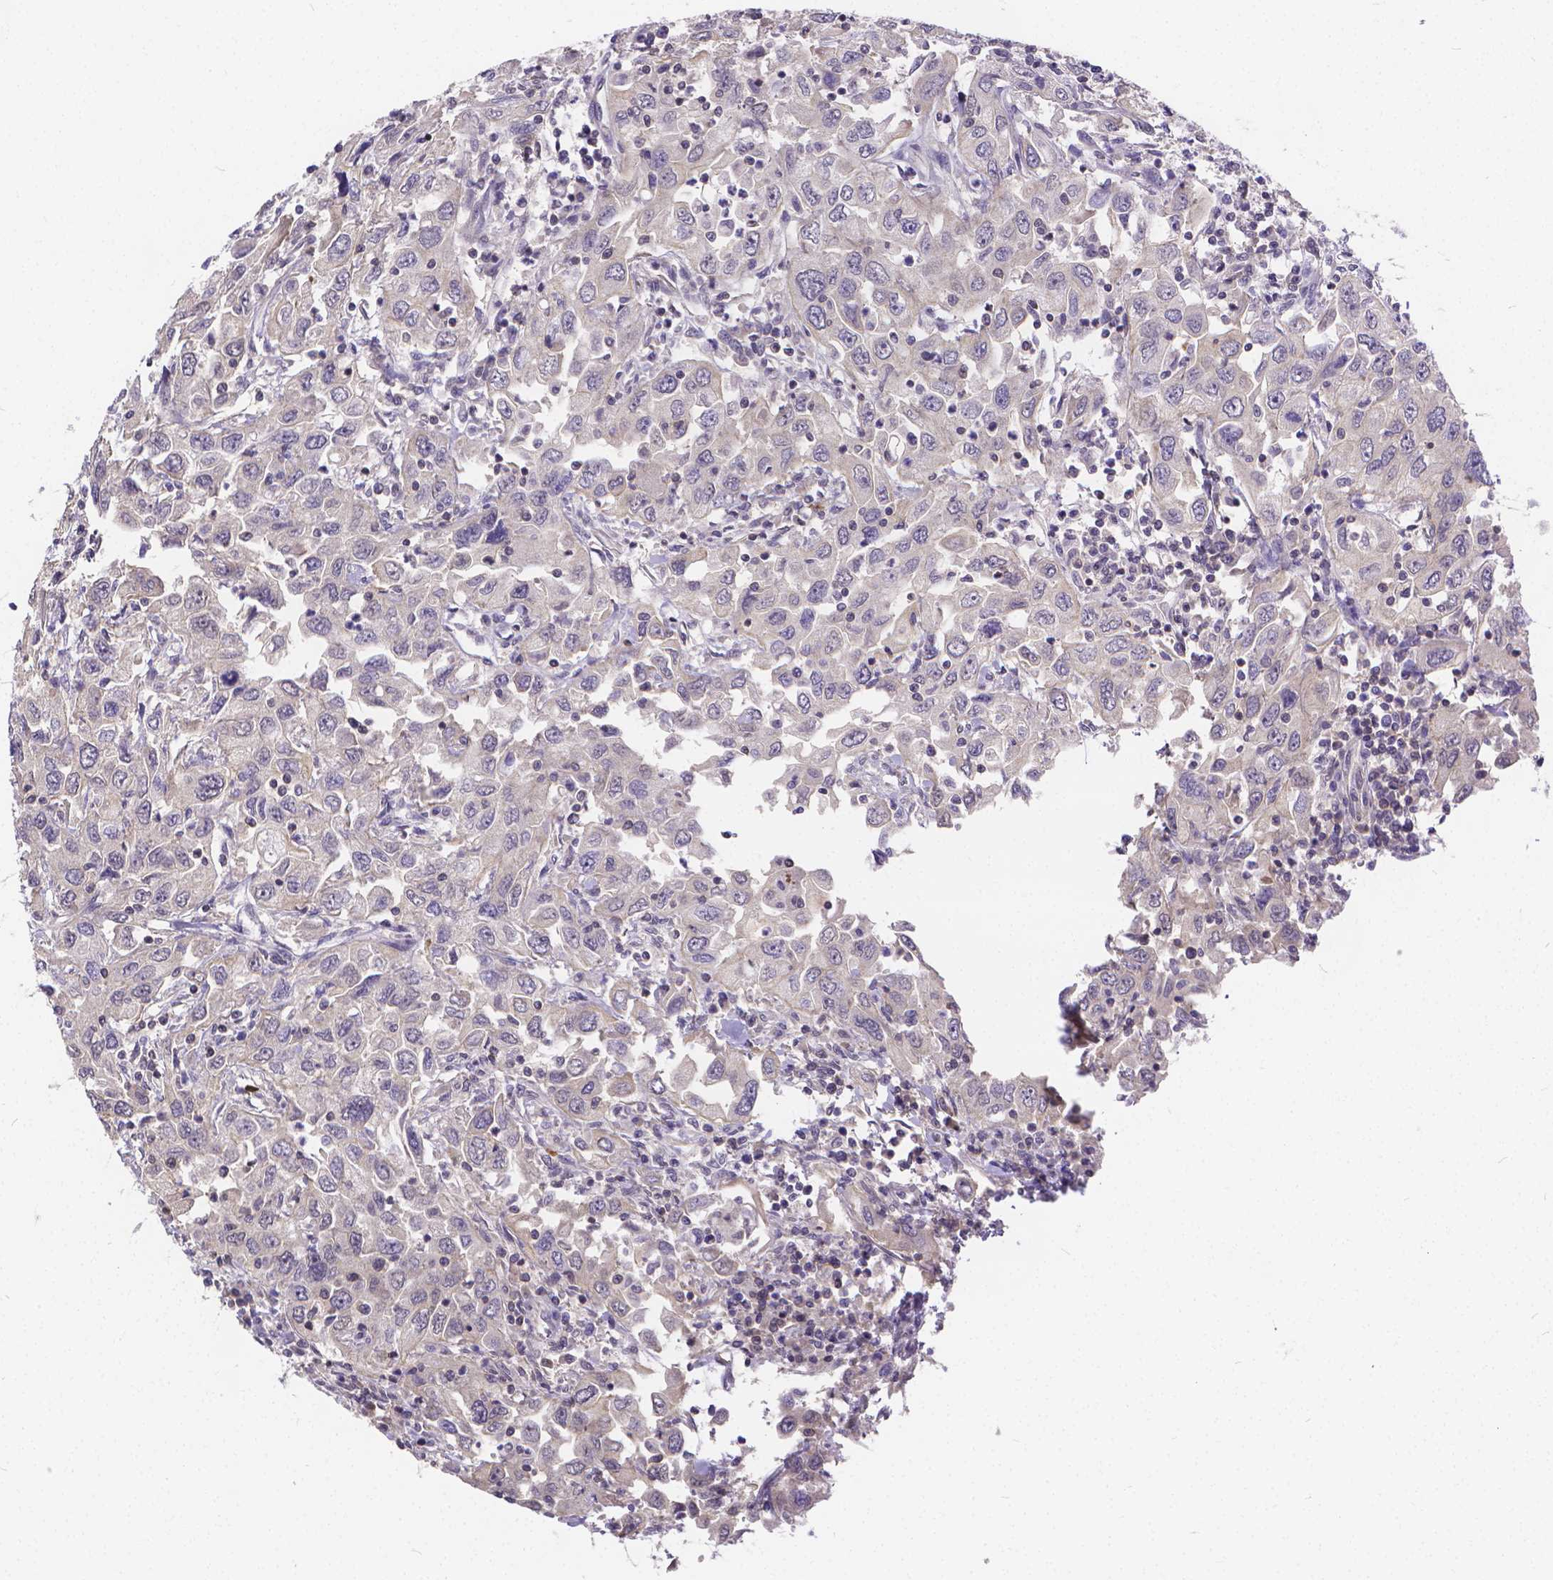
{"staining": {"intensity": "negative", "quantity": "none", "location": "none"}, "tissue": "urothelial cancer", "cell_type": "Tumor cells", "image_type": "cancer", "snomed": [{"axis": "morphology", "description": "Urothelial carcinoma, High grade"}, {"axis": "topography", "description": "Urinary bladder"}], "caption": "Immunohistochemistry of human urothelial cancer reveals no positivity in tumor cells.", "gene": "GLRB", "patient": {"sex": "male", "age": 76}}